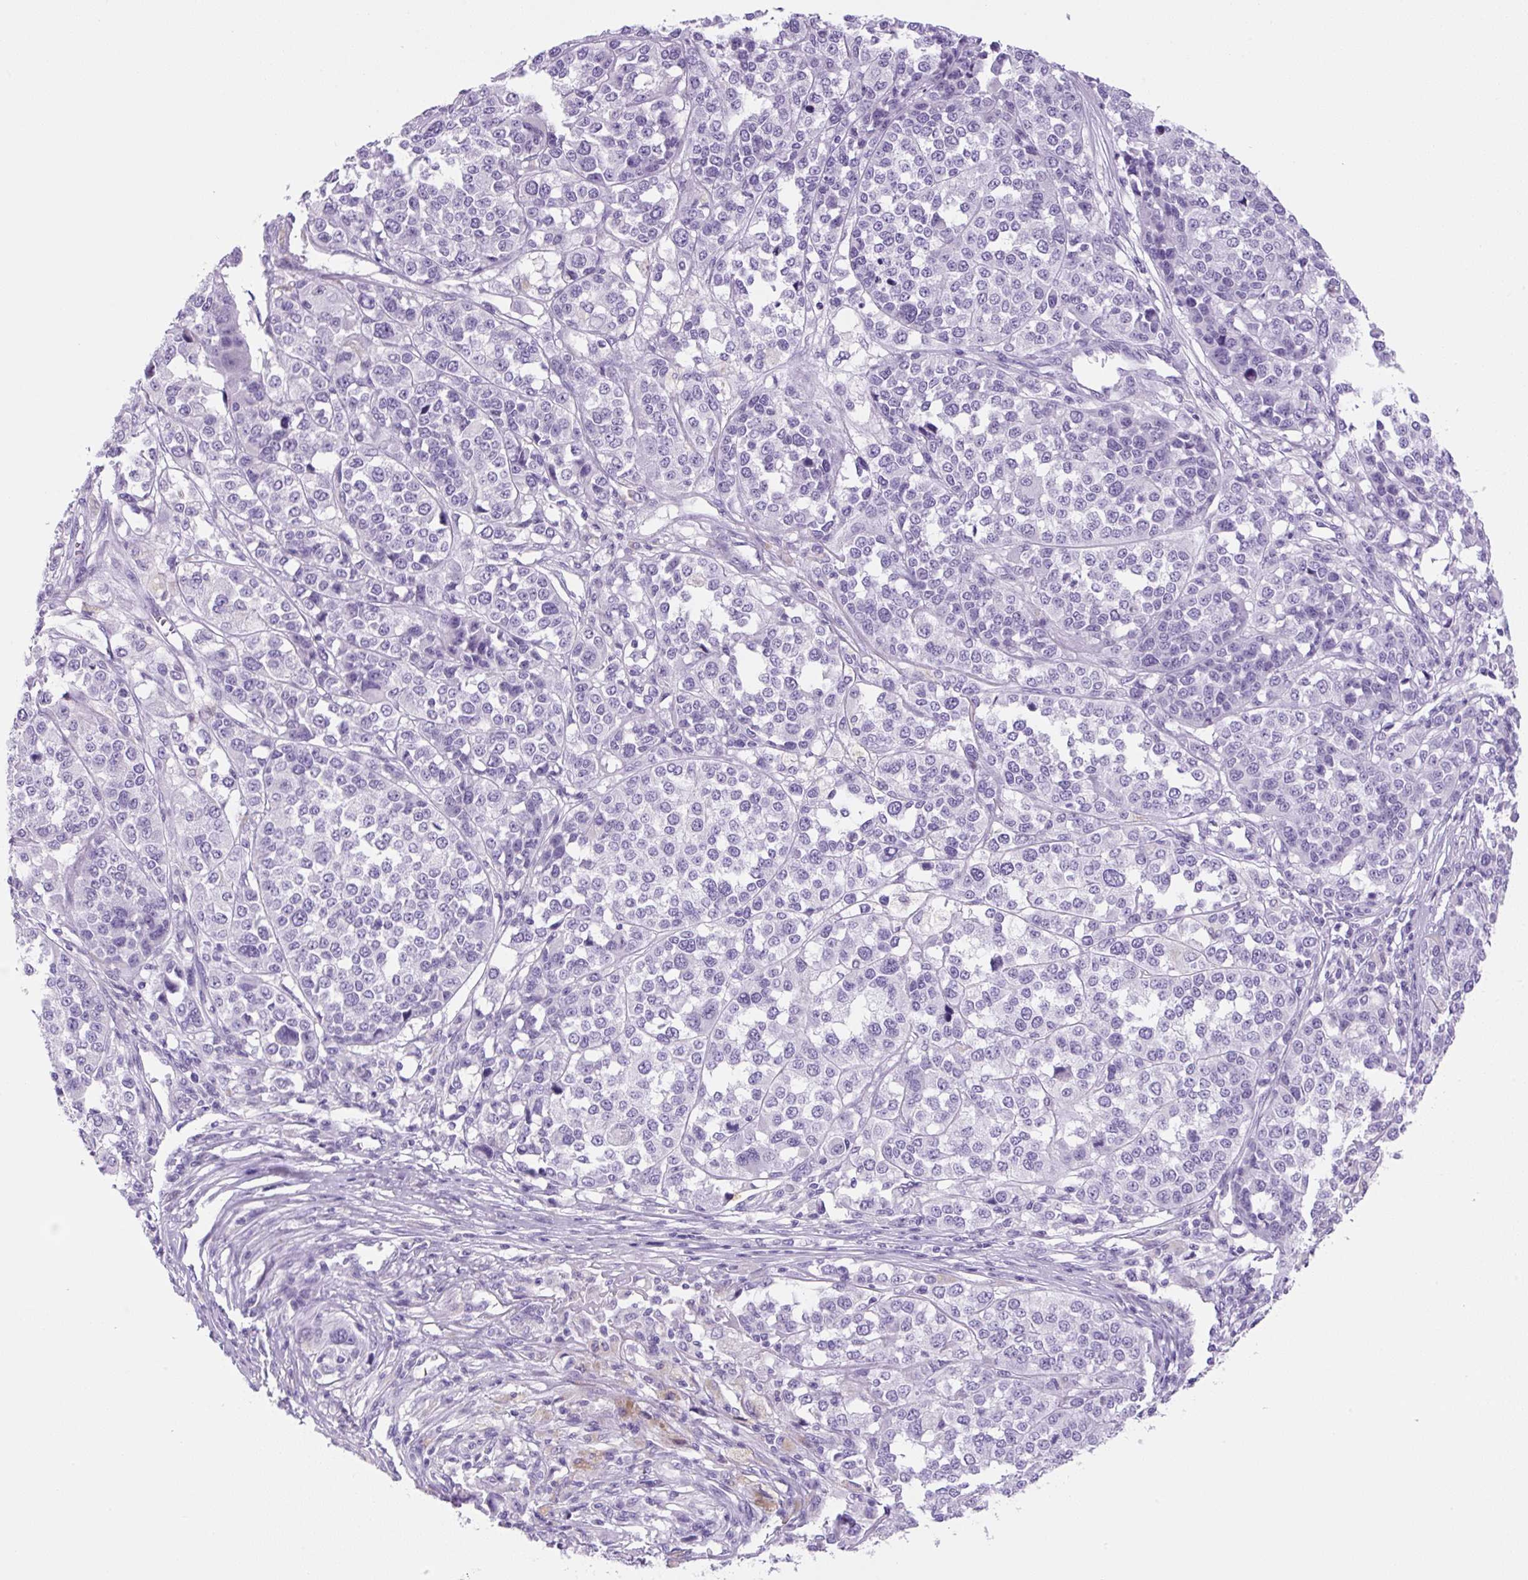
{"staining": {"intensity": "negative", "quantity": "none", "location": "none"}, "tissue": "melanoma", "cell_type": "Tumor cells", "image_type": "cancer", "snomed": [{"axis": "morphology", "description": "Malignant melanoma, Metastatic site"}, {"axis": "topography", "description": "Lymph node"}], "caption": "This is an IHC micrograph of malignant melanoma (metastatic site). There is no staining in tumor cells.", "gene": "PRRT1", "patient": {"sex": "male", "age": 44}}